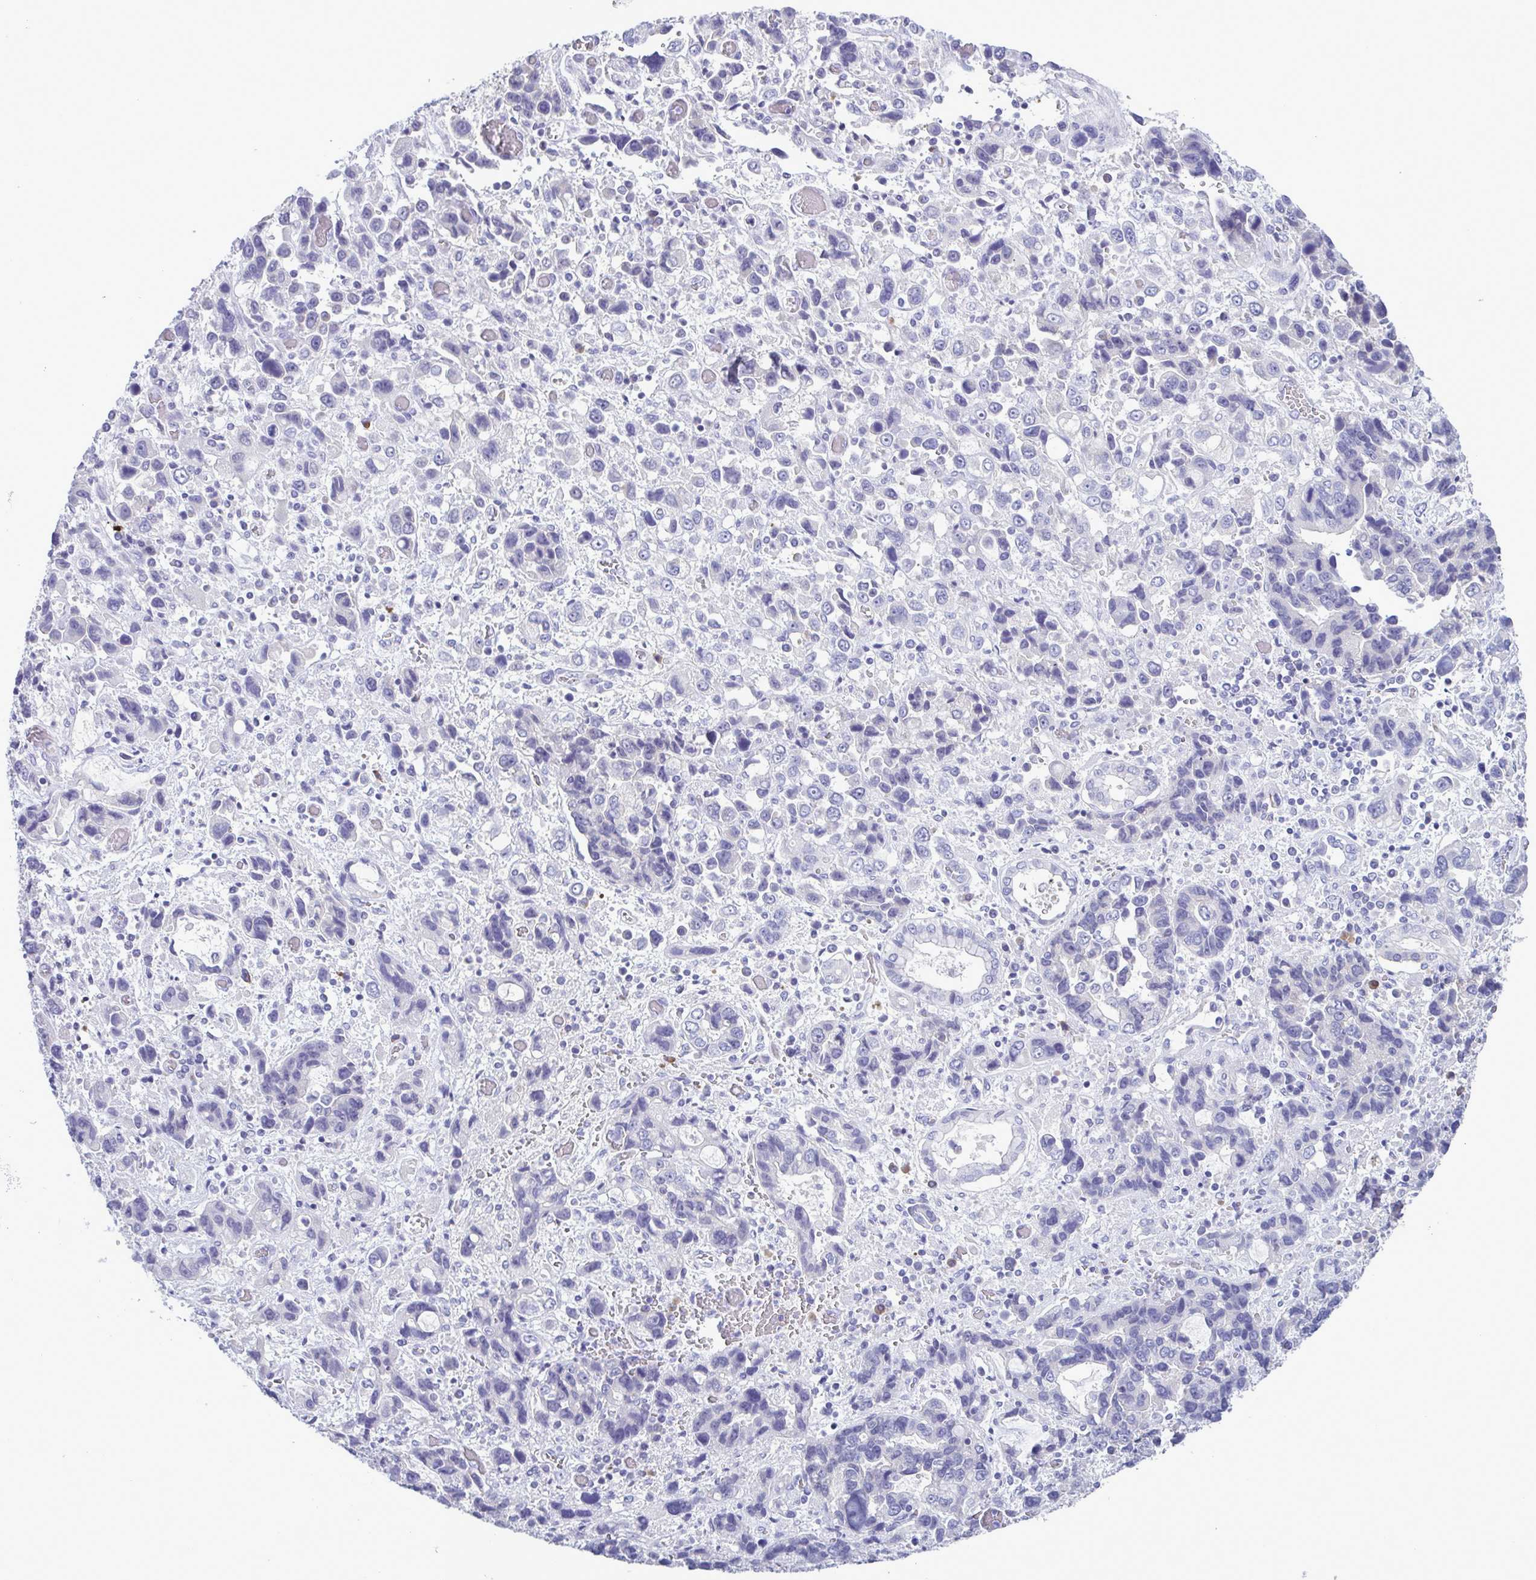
{"staining": {"intensity": "negative", "quantity": "none", "location": "none"}, "tissue": "stomach cancer", "cell_type": "Tumor cells", "image_type": "cancer", "snomed": [{"axis": "morphology", "description": "Adenocarcinoma, NOS"}, {"axis": "topography", "description": "Stomach, upper"}], "caption": "DAB (3,3'-diaminobenzidine) immunohistochemical staining of human stomach cancer displays no significant positivity in tumor cells. (DAB IHC with hematoxylin counter stain).", "gene": "INAFM1", "patient": {"sex": "female", "age": 81}}